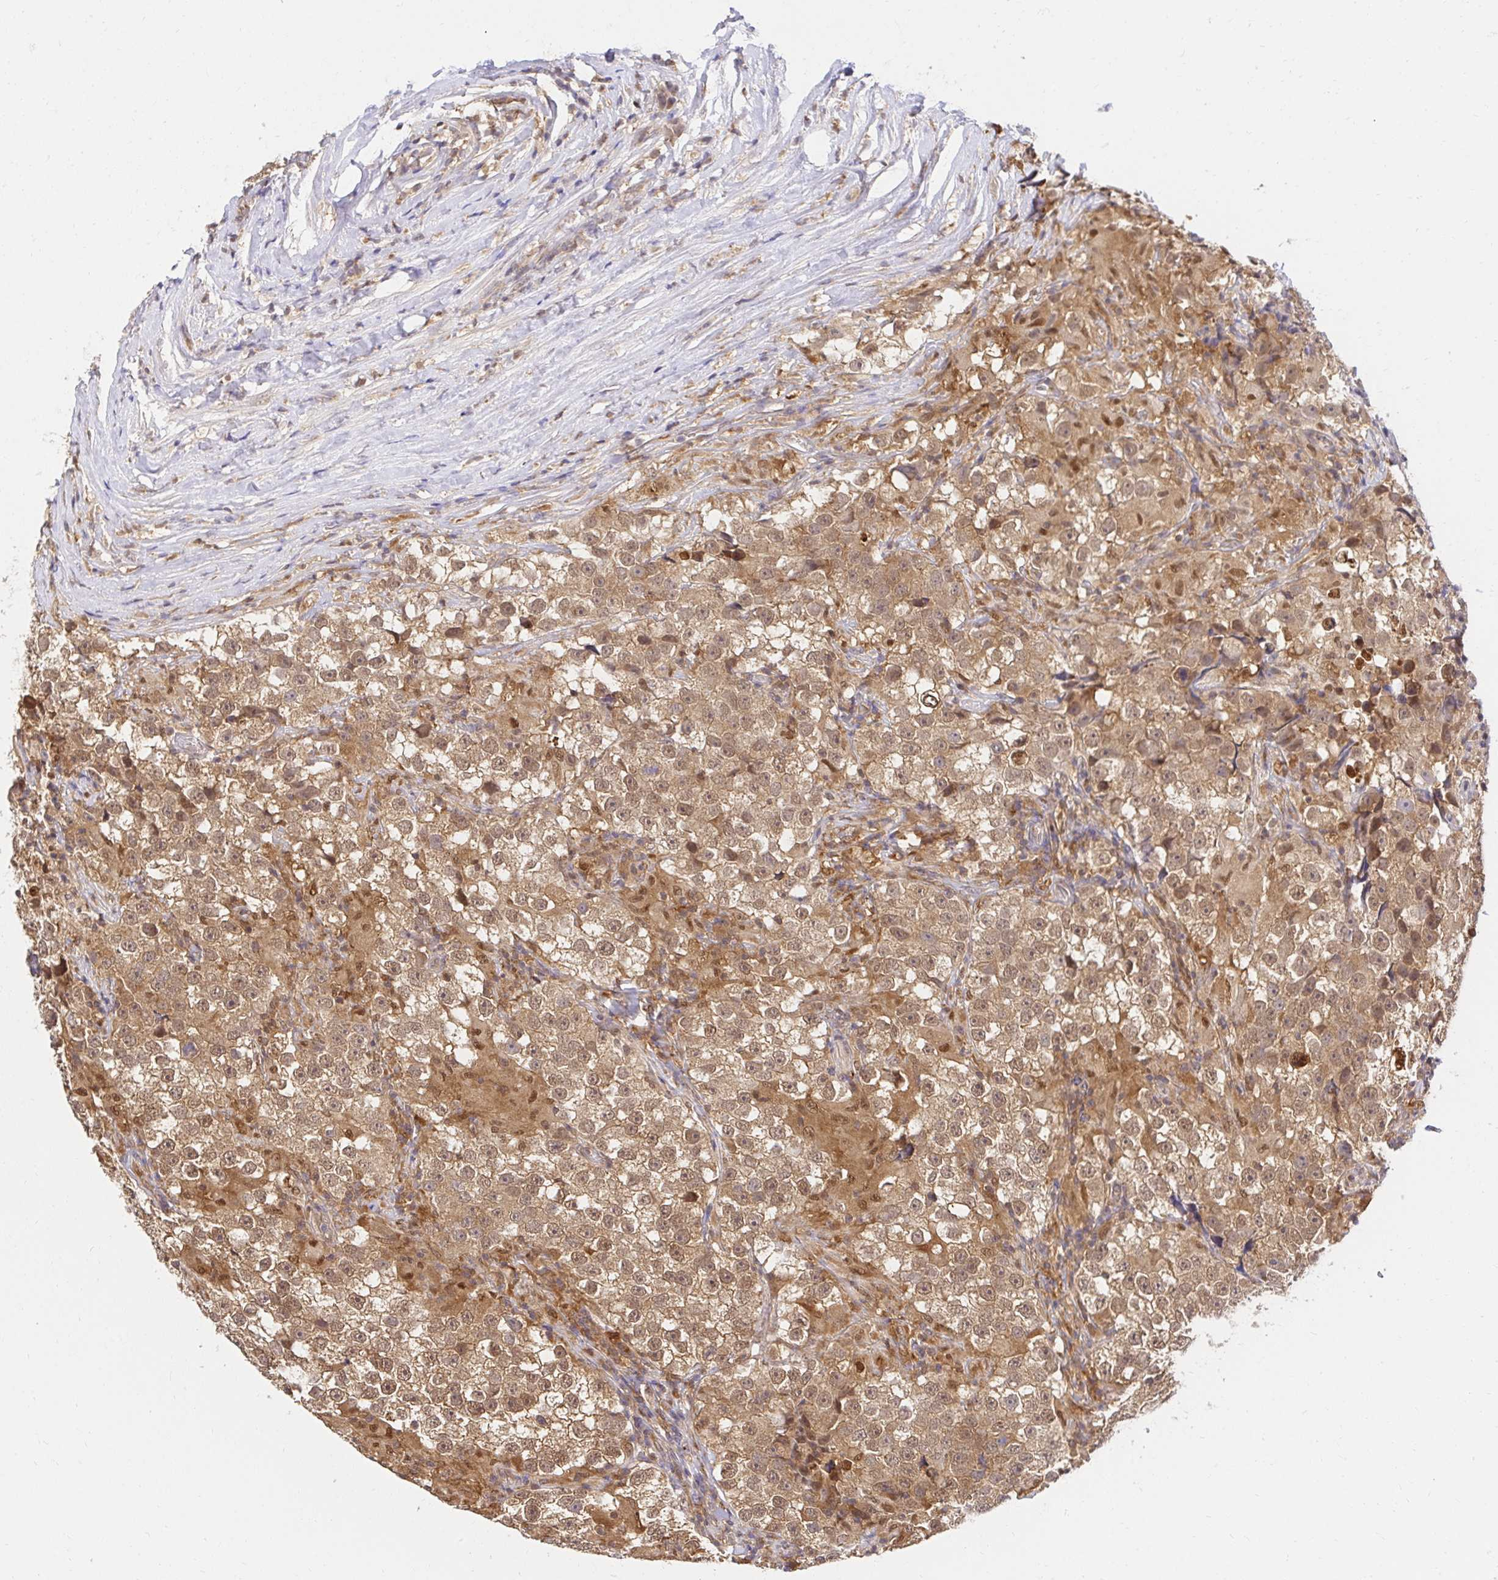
{"staining": {"intensity": "moderate", "quantity": ">75%", "location": "cytoplasmic/membranous,nuclear"}, "tissue": "testis cancer", "cell_type": "Tumor cells", "image_type": "cancer", "snomed": [{"axis": "morphology", "description": "Seminoma, NOS"}, {"axis": "topography", "description": "Testis"}], "caption": "Immunohistochemical staining of human testis cancer demonstrates medium levels of moderate cytoplasmic/membranous and nuclear staining in approximately >75% of tumor cells. Immunohistochemistry stains the protein of interest in brown and the nuclei are stained blue.", "gene": "PSMA4", "patient": {"sex": "male", "age": 46}}